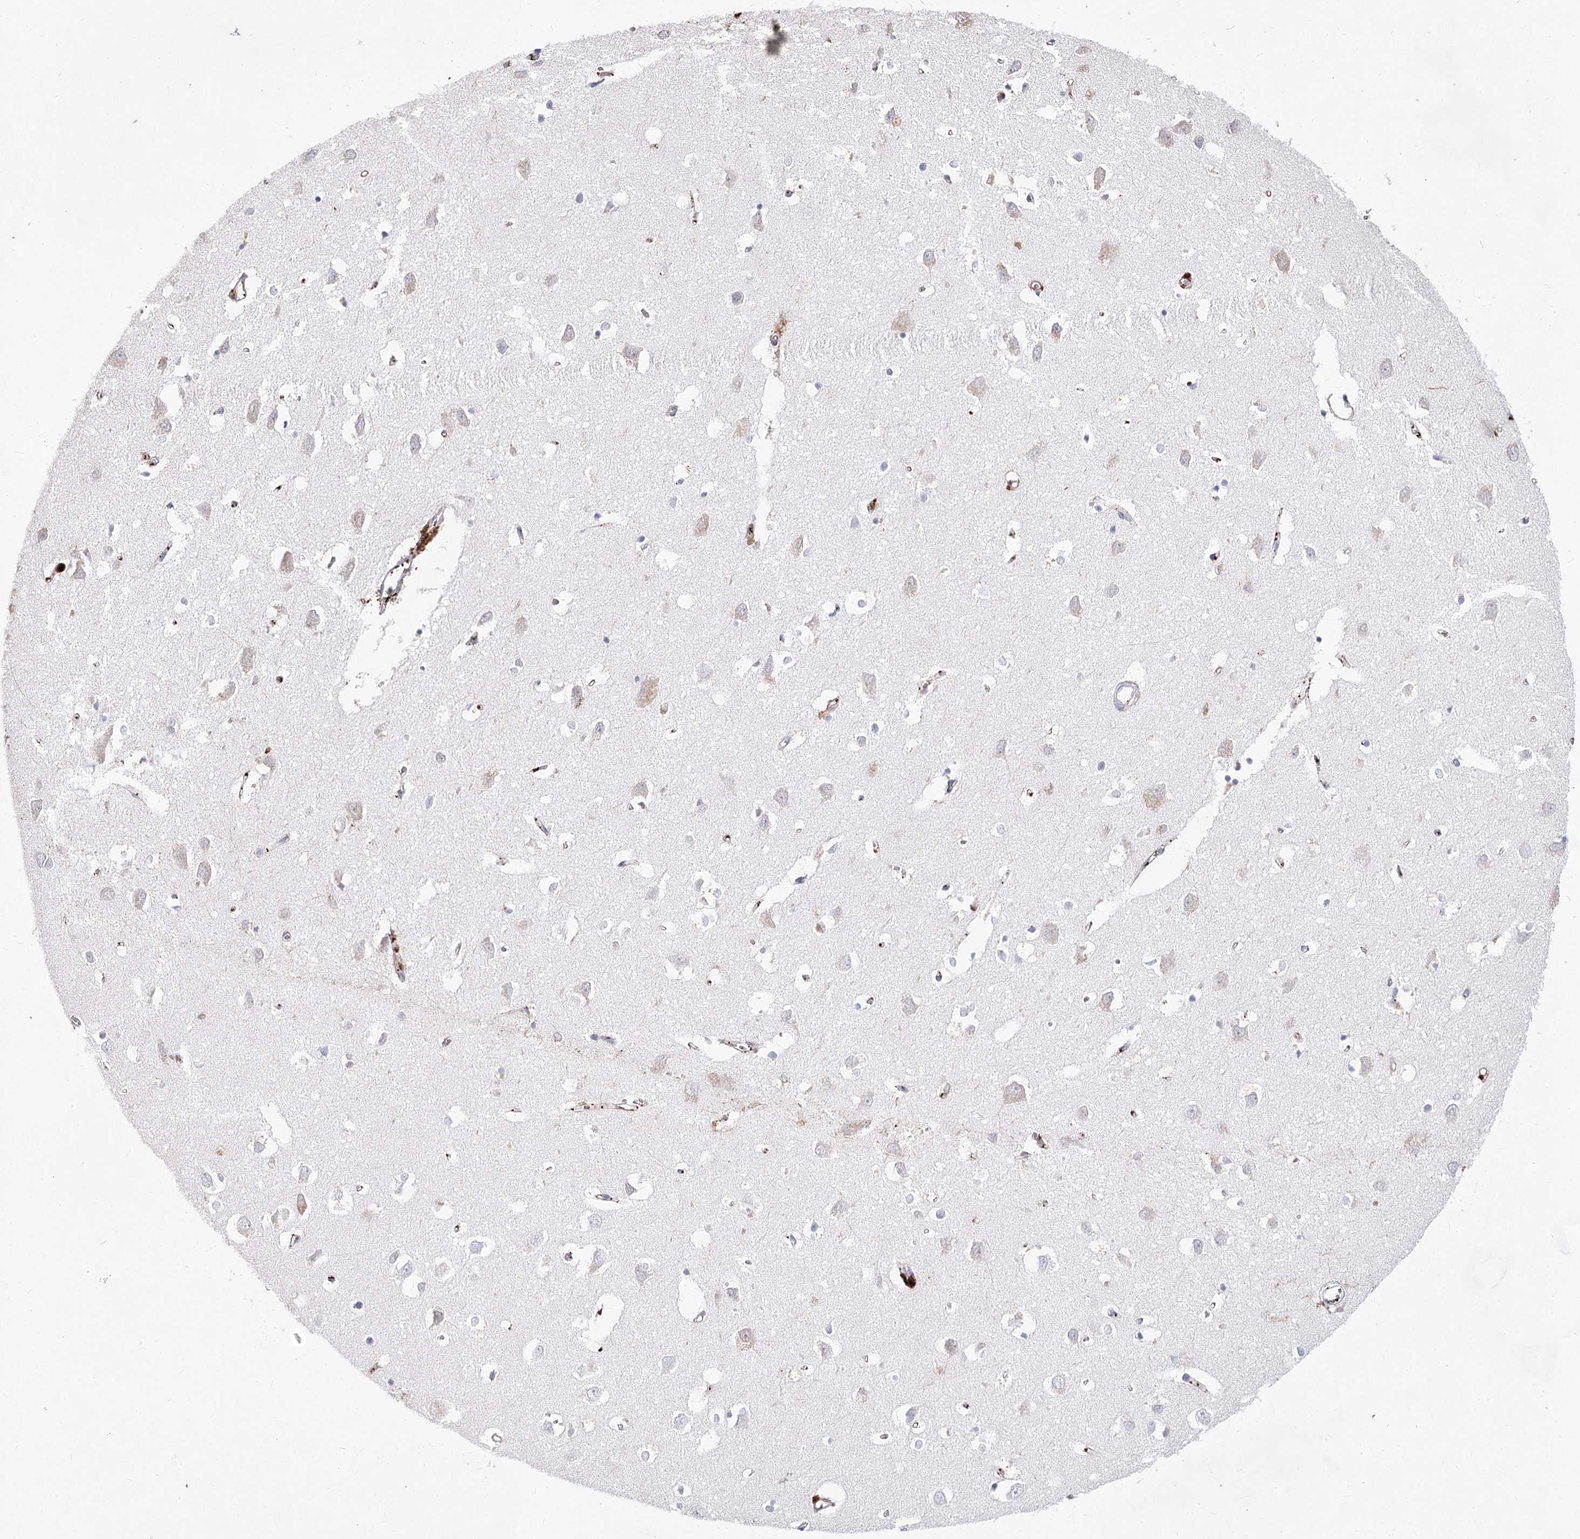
{"staining": {"intensity": "negative", "quantity": "none", "location": "none"}, "tissue": "cerebral cortex", "cell_type": "Endothelial cells", "image_type": "normal", "snomed": [{"axis": "morphology", "description": "Normal tissue, NOS"}, {"axis": "topography", "description": "Cerebral cortex"}], "caption": "DAB (3,3'-diaminobenzidine) immunohistochemical staining of unremarkable cerebral cortex demonstrates no significant expression in endothelial cells. (Immunohistochemistry, brightfield microscopy, high magnification).", "gene": "TASOR2", "patient": {"sex": "female", "age": 64}}